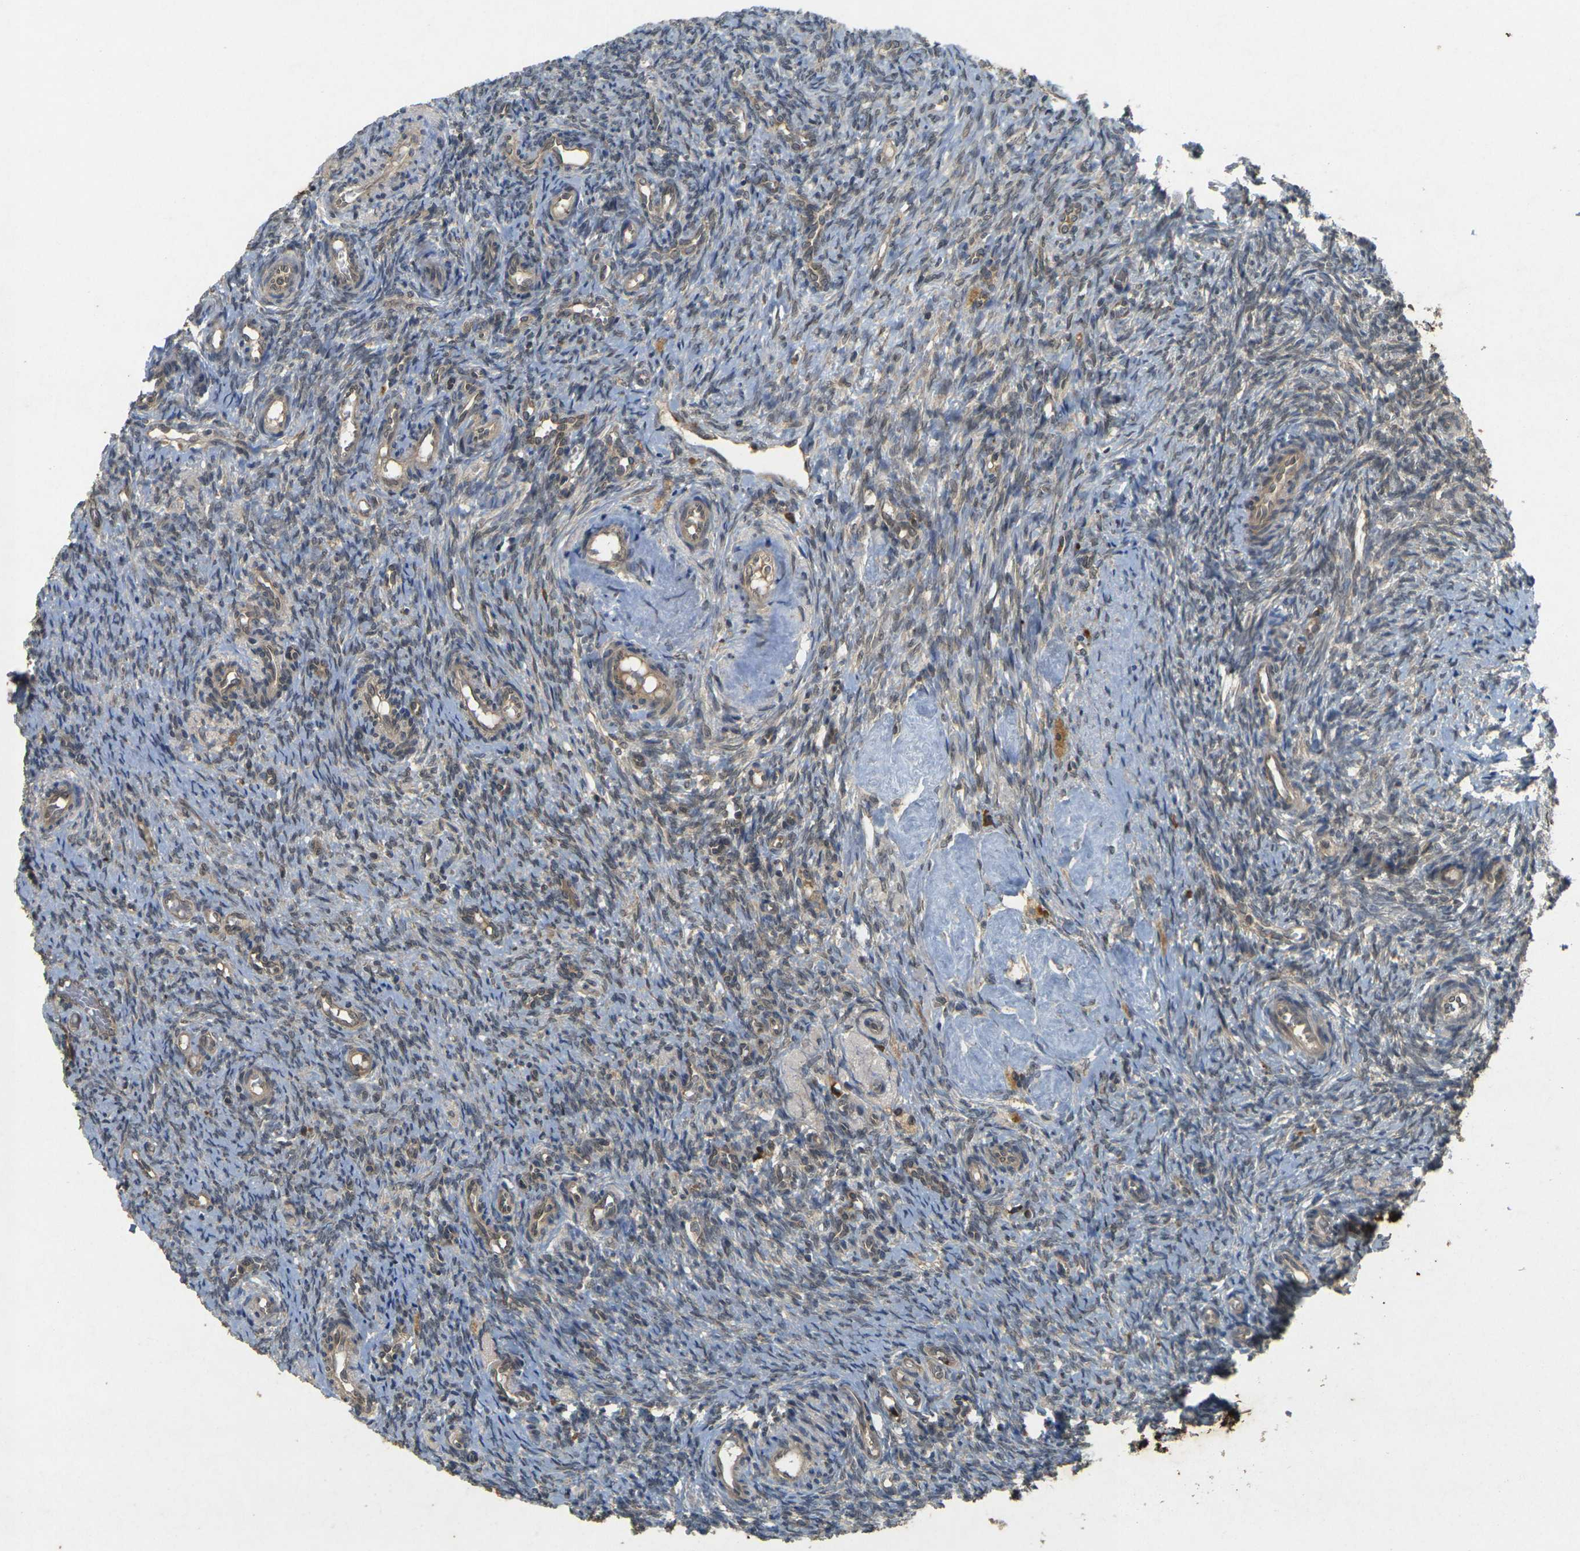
{"staining": {"intensity": "moderate", "quantity": ">75%", "location": "cytoplasmic/membranous"}, "tissue": "ovary", "cell_type": "Follicle cells", "image_type": "normal", "snomed": [{"axis": "morphology", "description": "Normal tissue, NOS"}, {"axis": "topography", "description": "Ovary"}], "caption": "Moderate cytoplasmic/membranous expression for a protein is seen in approximately >75% of follicle cells of normal ovary using immunohistochemistry.", "gene": "ERN1", "patient": {"sex": "female", "age": 41}}